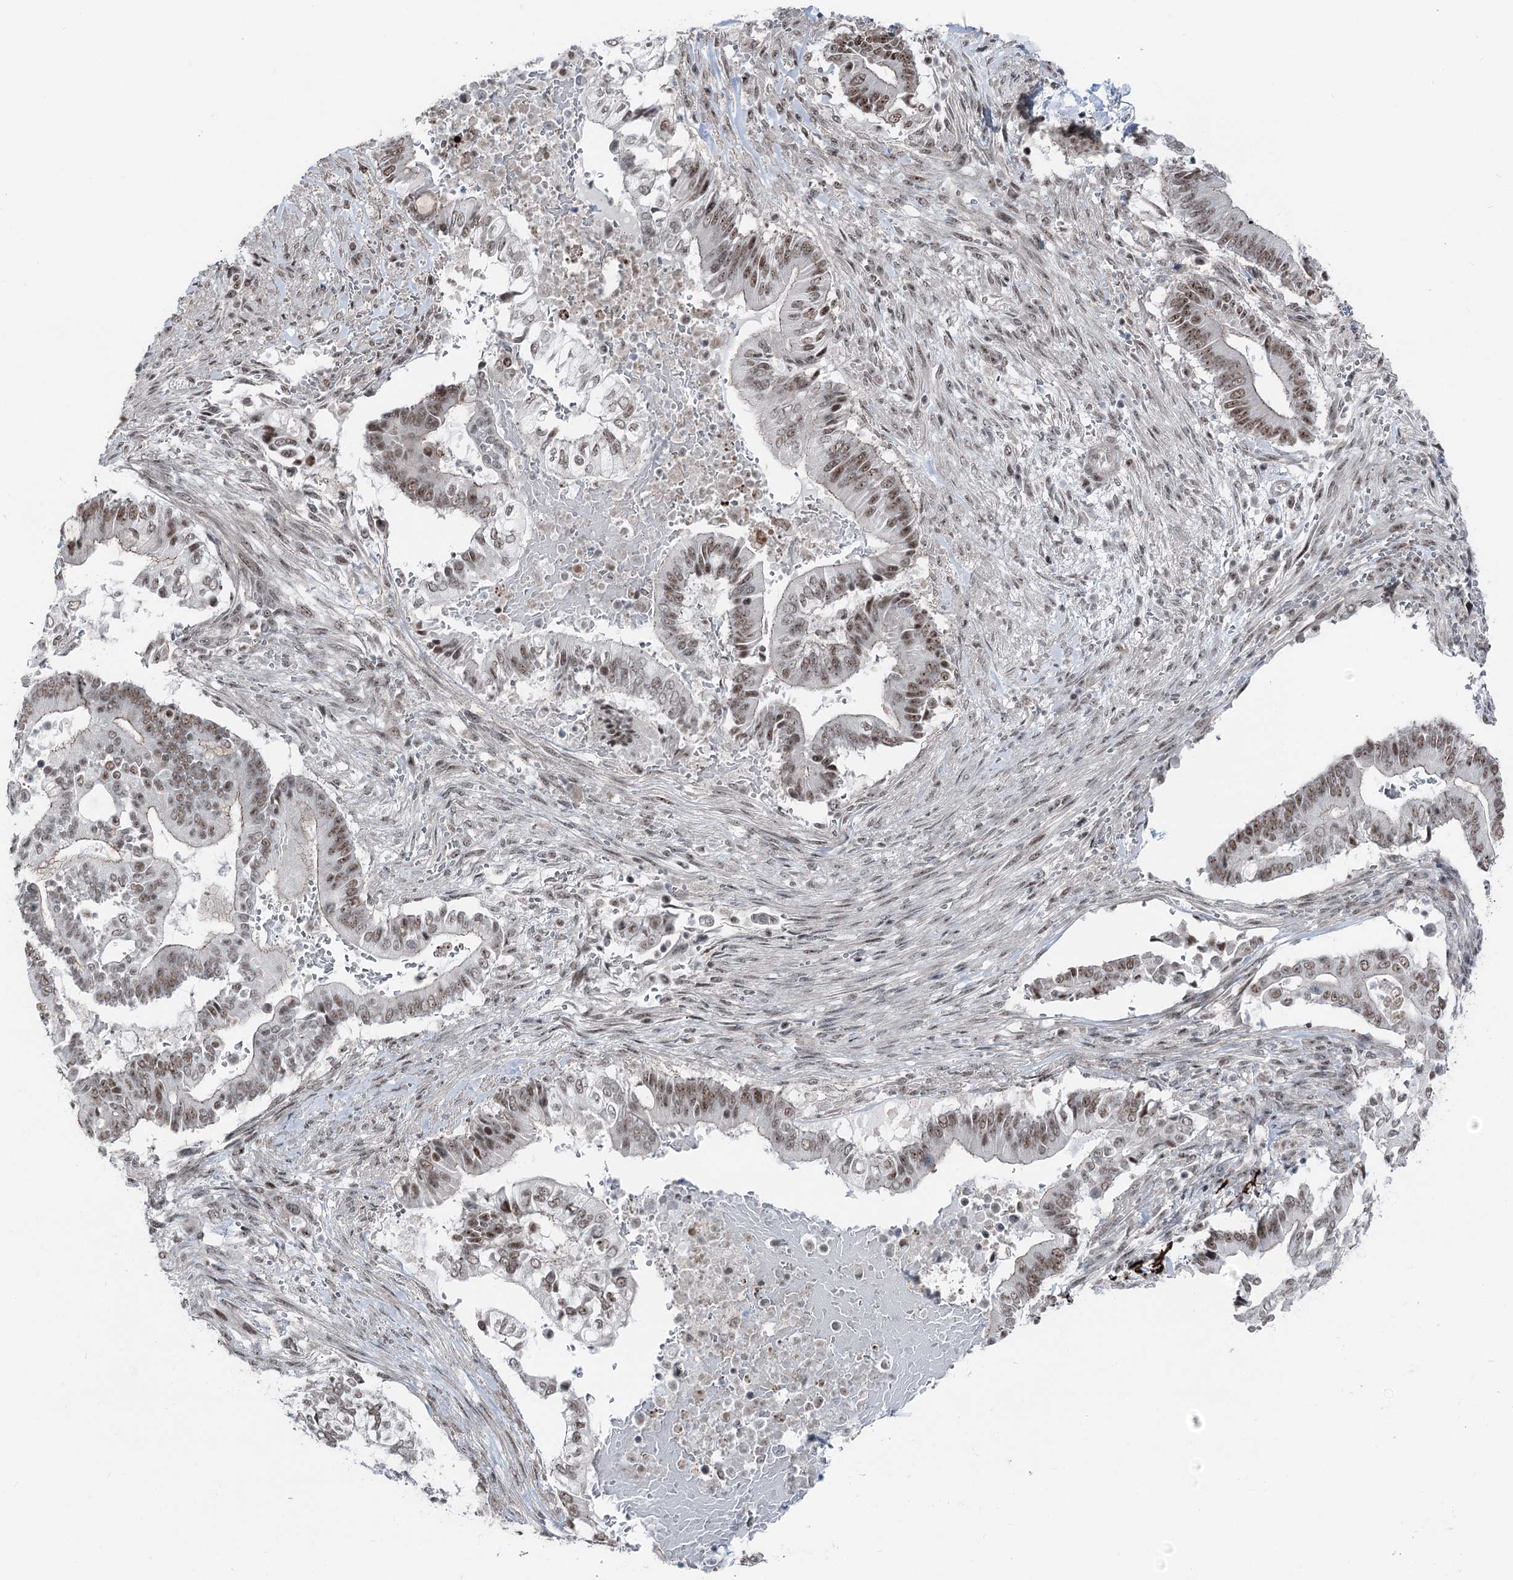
{"staining": {"intensity": "weak", "quantity": "25%-75%", "location": "nuclear"}, "tissue": "pancreatic cancer", "cell_type": "Tumor cells", "image_type": "cancer", "snomed": [{"axis": "morphology", "description": "Adenocarcinoma, NOS"}, {"axis": "topography", "description": "Pancreas"}], "caption": "The histopathology image exhibits a brown stain indicating the presence of a protein in the nuclear of tumor cells in pancreatic cancer.", "gene": "POLR2H", "patient": {"sex": "male", "age": 68}}